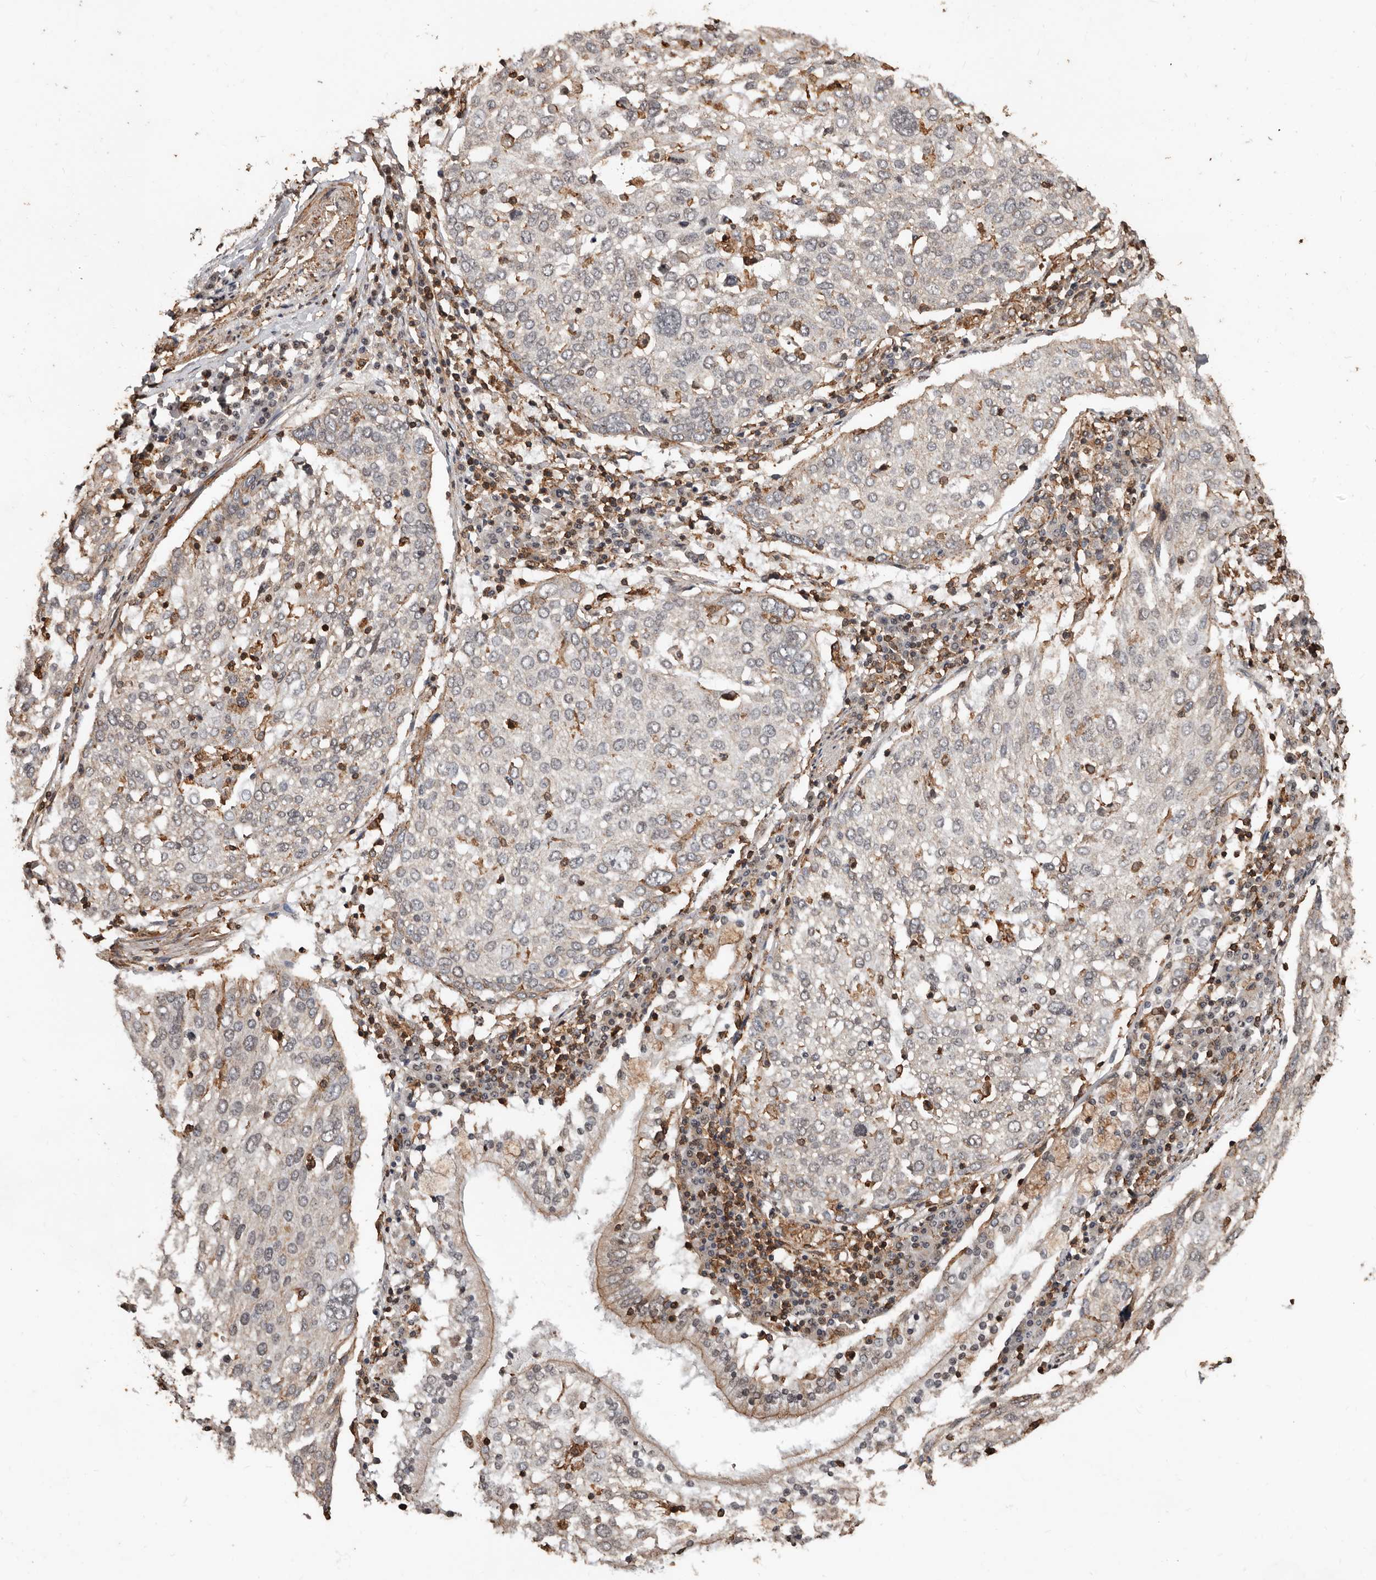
{"staining": {"intensity": "negative", "quantity": "none", "location": "none"}, "tissue": "lung cancer", "cell_type": "Tumor cells", "image_type": "cancer", "snomed": [{"axis": "morphology", "description": "Squamous cell carcinoma, NOS"}, {"axis": "topography", "description": "Lung"}], "caption": "High magnification brightfield microscopy of lung squamous cell carcinoma stained with DAB (brown) and counterstained with hematoxylin (blue): tumor cells show no significant expression. (DAB IHC visualized using brightfield microscopy, high magnification).", "gene": "GSK3A", "patient": {"sex": "male", "age": 65}}